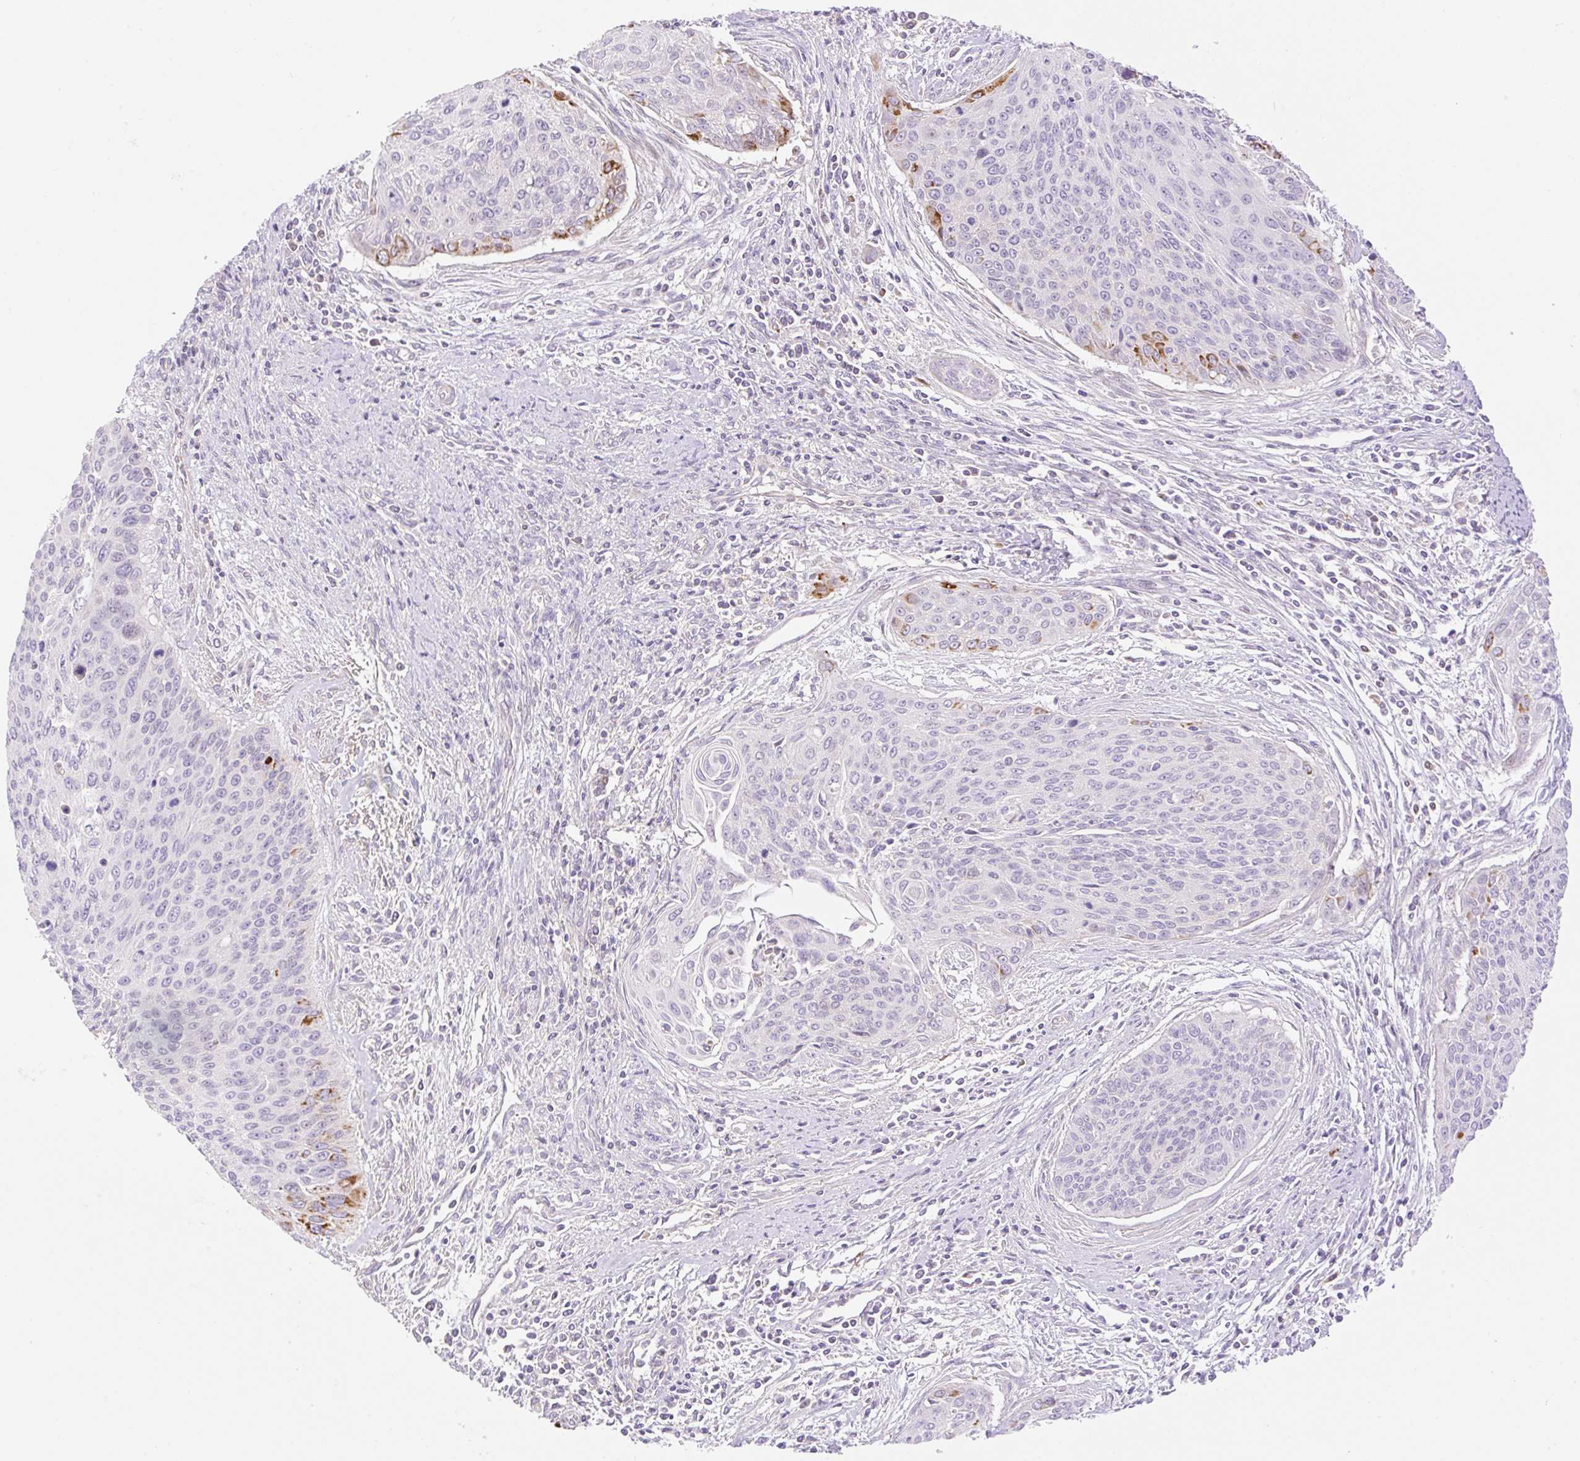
{"staining": {"intensity": "moderate", "quantity": "<25%", "location": "cytoplasmic/membranous"}, "tissue": "cervical cancer", "cell_type": "Tumor cells", "image_type": "cancer", "snomed": [{"axis": "morphology", "description": "Squamous cell carcinoma, NOS"}, {"axis": "topography", "description": "Cervix"}], "caption": "Tumor cells show low levels of moderate cytoplasmic/membranous positivity in approximately <25% of cells in cervical cancer (squamous cell carcinoma). (DAB IHC, brown staining for protein, blue staining for nuclei).", "gene": "VPS25", "patient": {"sex": "female", "age": 55}}